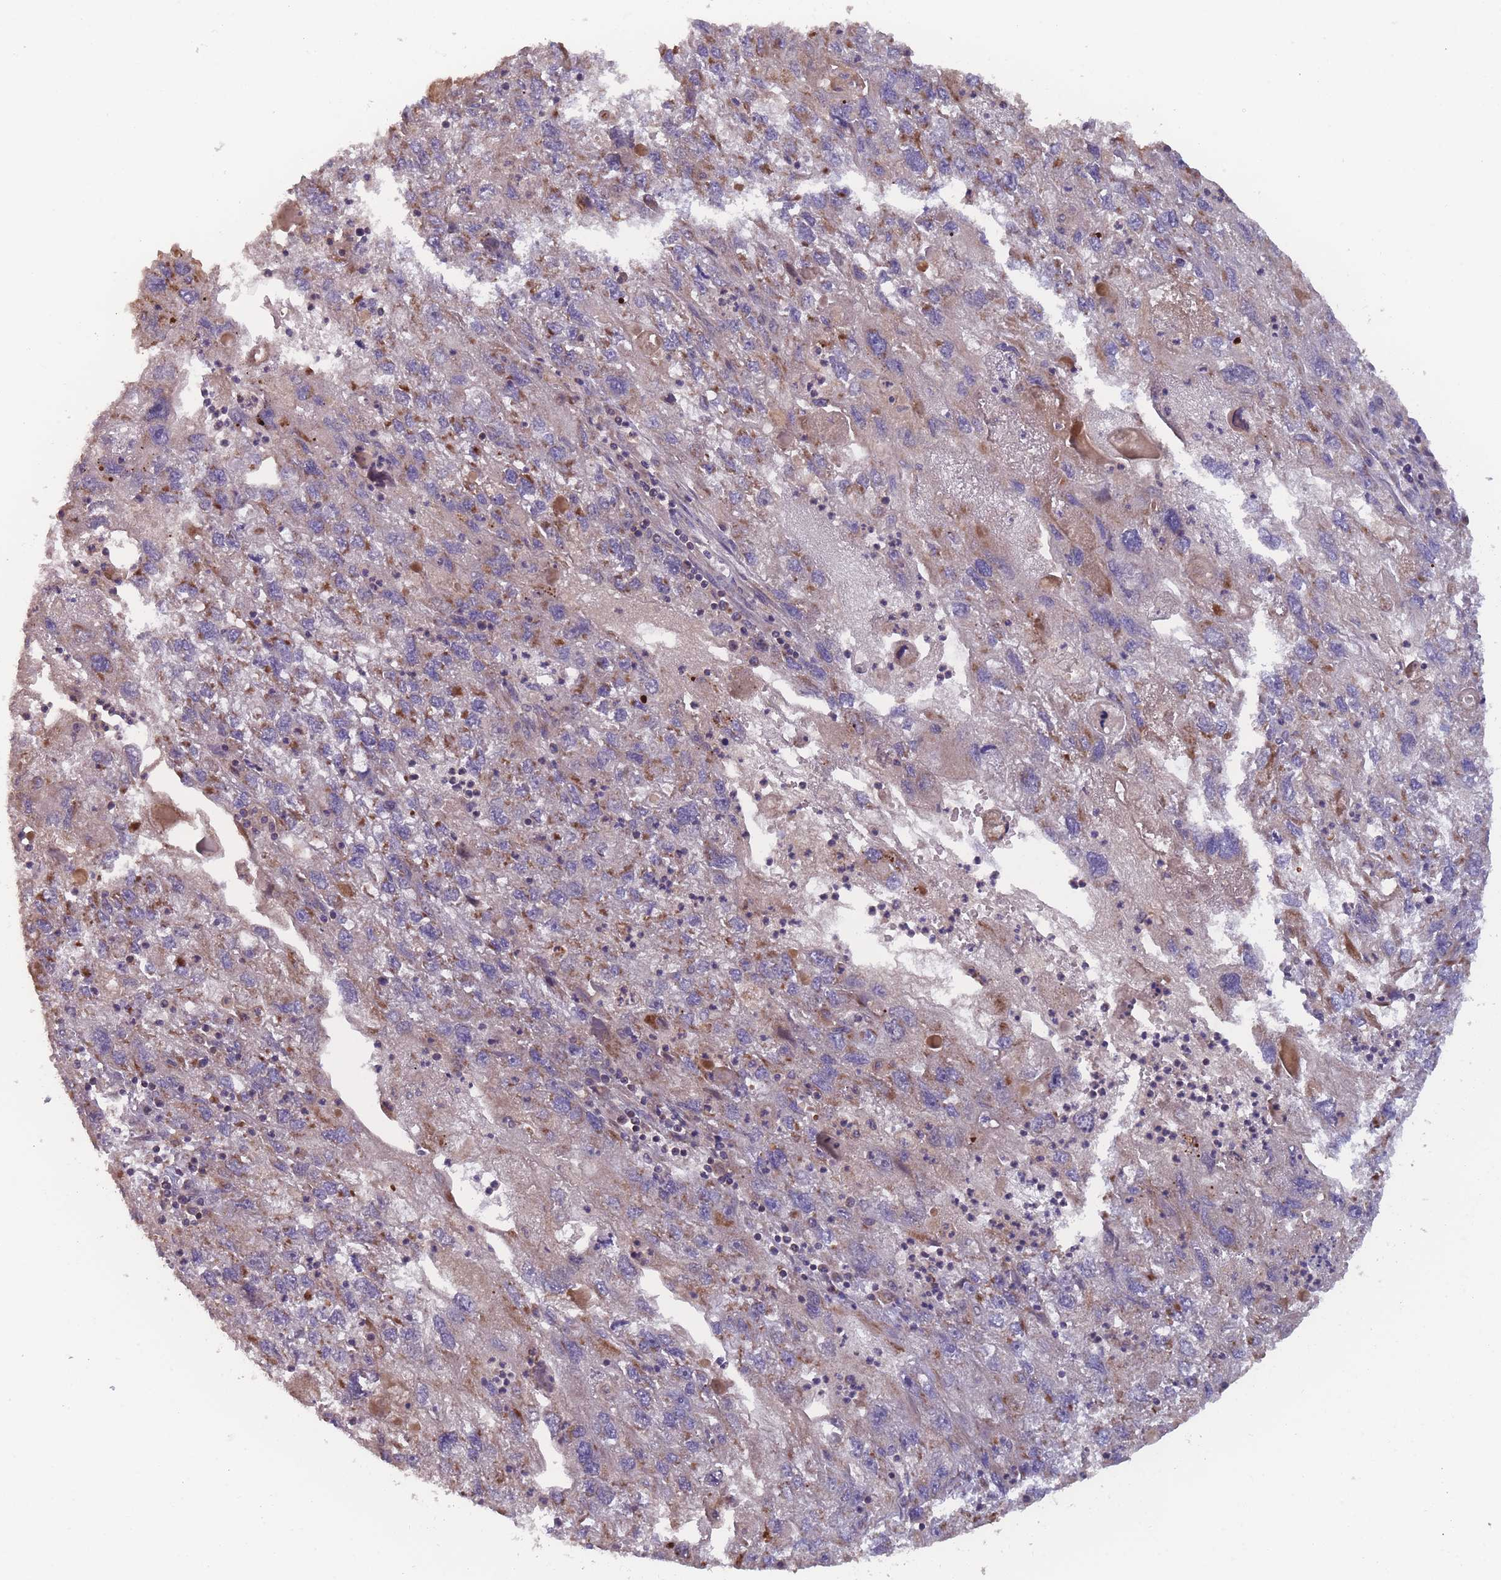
{"staining": {"intensity": "negative", "quantity": "none", "location": "none"}, "tissue": "endometrial cancer", "cell_type": "Tumor cells", "image_type": "cancer", "snomed": [{"axis": "morphology", "description": "Adenocarcinoma, NOS"}, {"axis": "topography", "description": "Endometrium"}], "caption": "An image of human endometrial cancer (adenocarcinoma) is negative for staining in tumor cells.", "gene": "ATP5MG", "patient": {"sex": "female", "age": 49}}